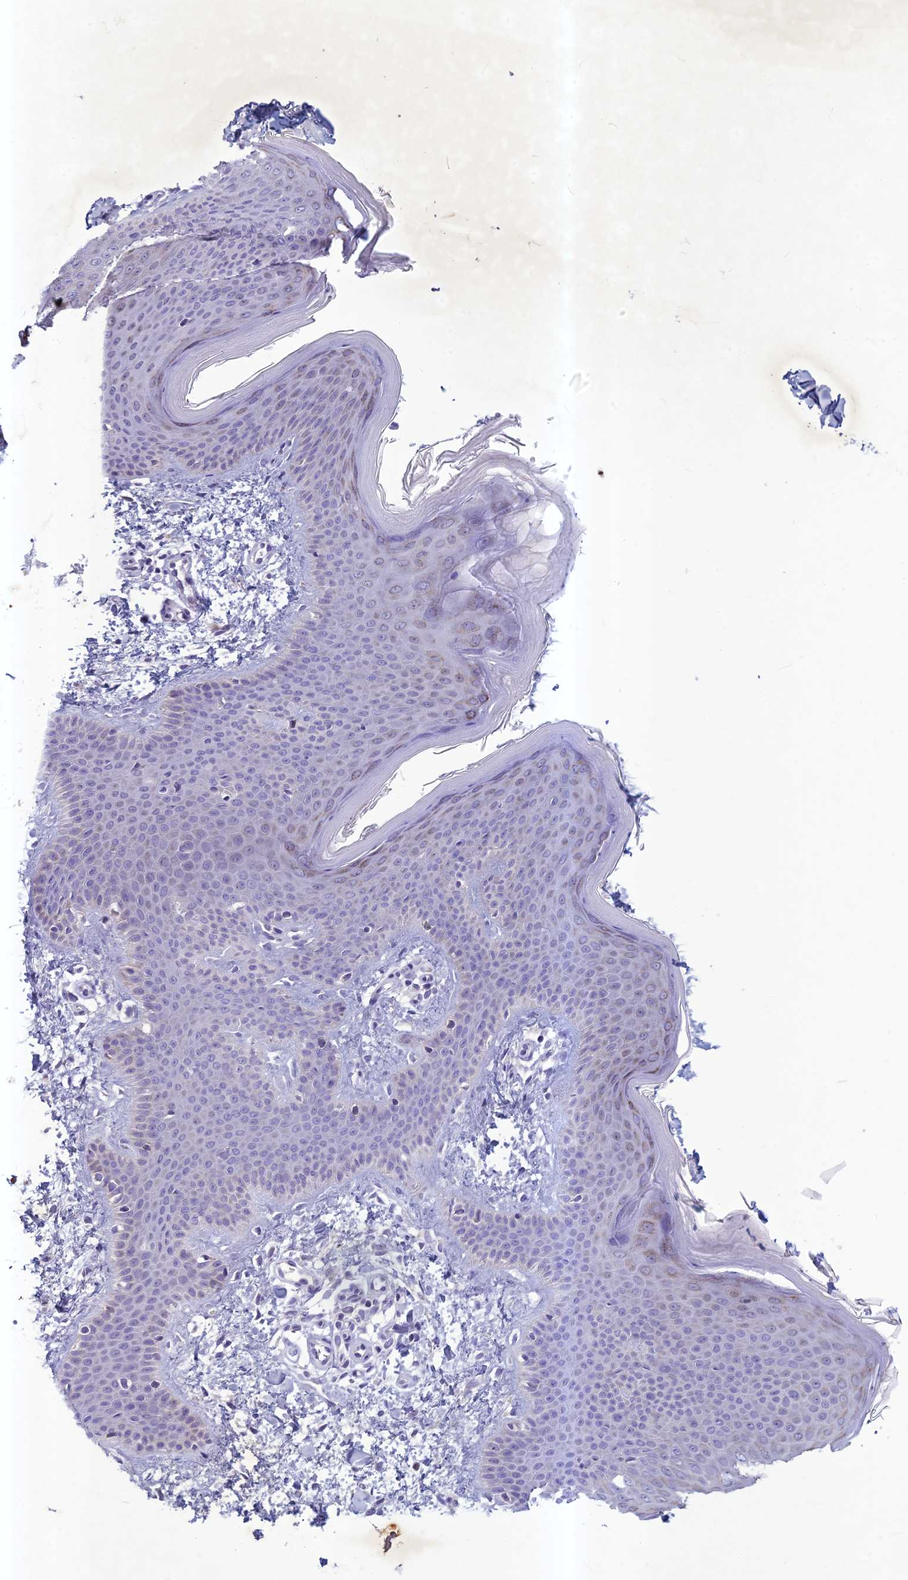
{"staining": {"intensity": "negative", "quantity": "none", "location": "none"}, "tissue": "skin", "cell_type": "Fibroblasts", "image_type": "normal", "snomed": [{"axis": "morphology", "description": "Normal tissue, NOS"}, {"axis": "topography", "description": "Skin"}], "caption": "This histopathology image is of normal skin stained with IHC to label a protein in brown with the nuclei are counter-stained blue. There is no expression in fibroblasts. (DAB immunohistochemistry, high magnification).", "gene": "HIGD1A", "patient": {"sex": "male", "age": 36}}